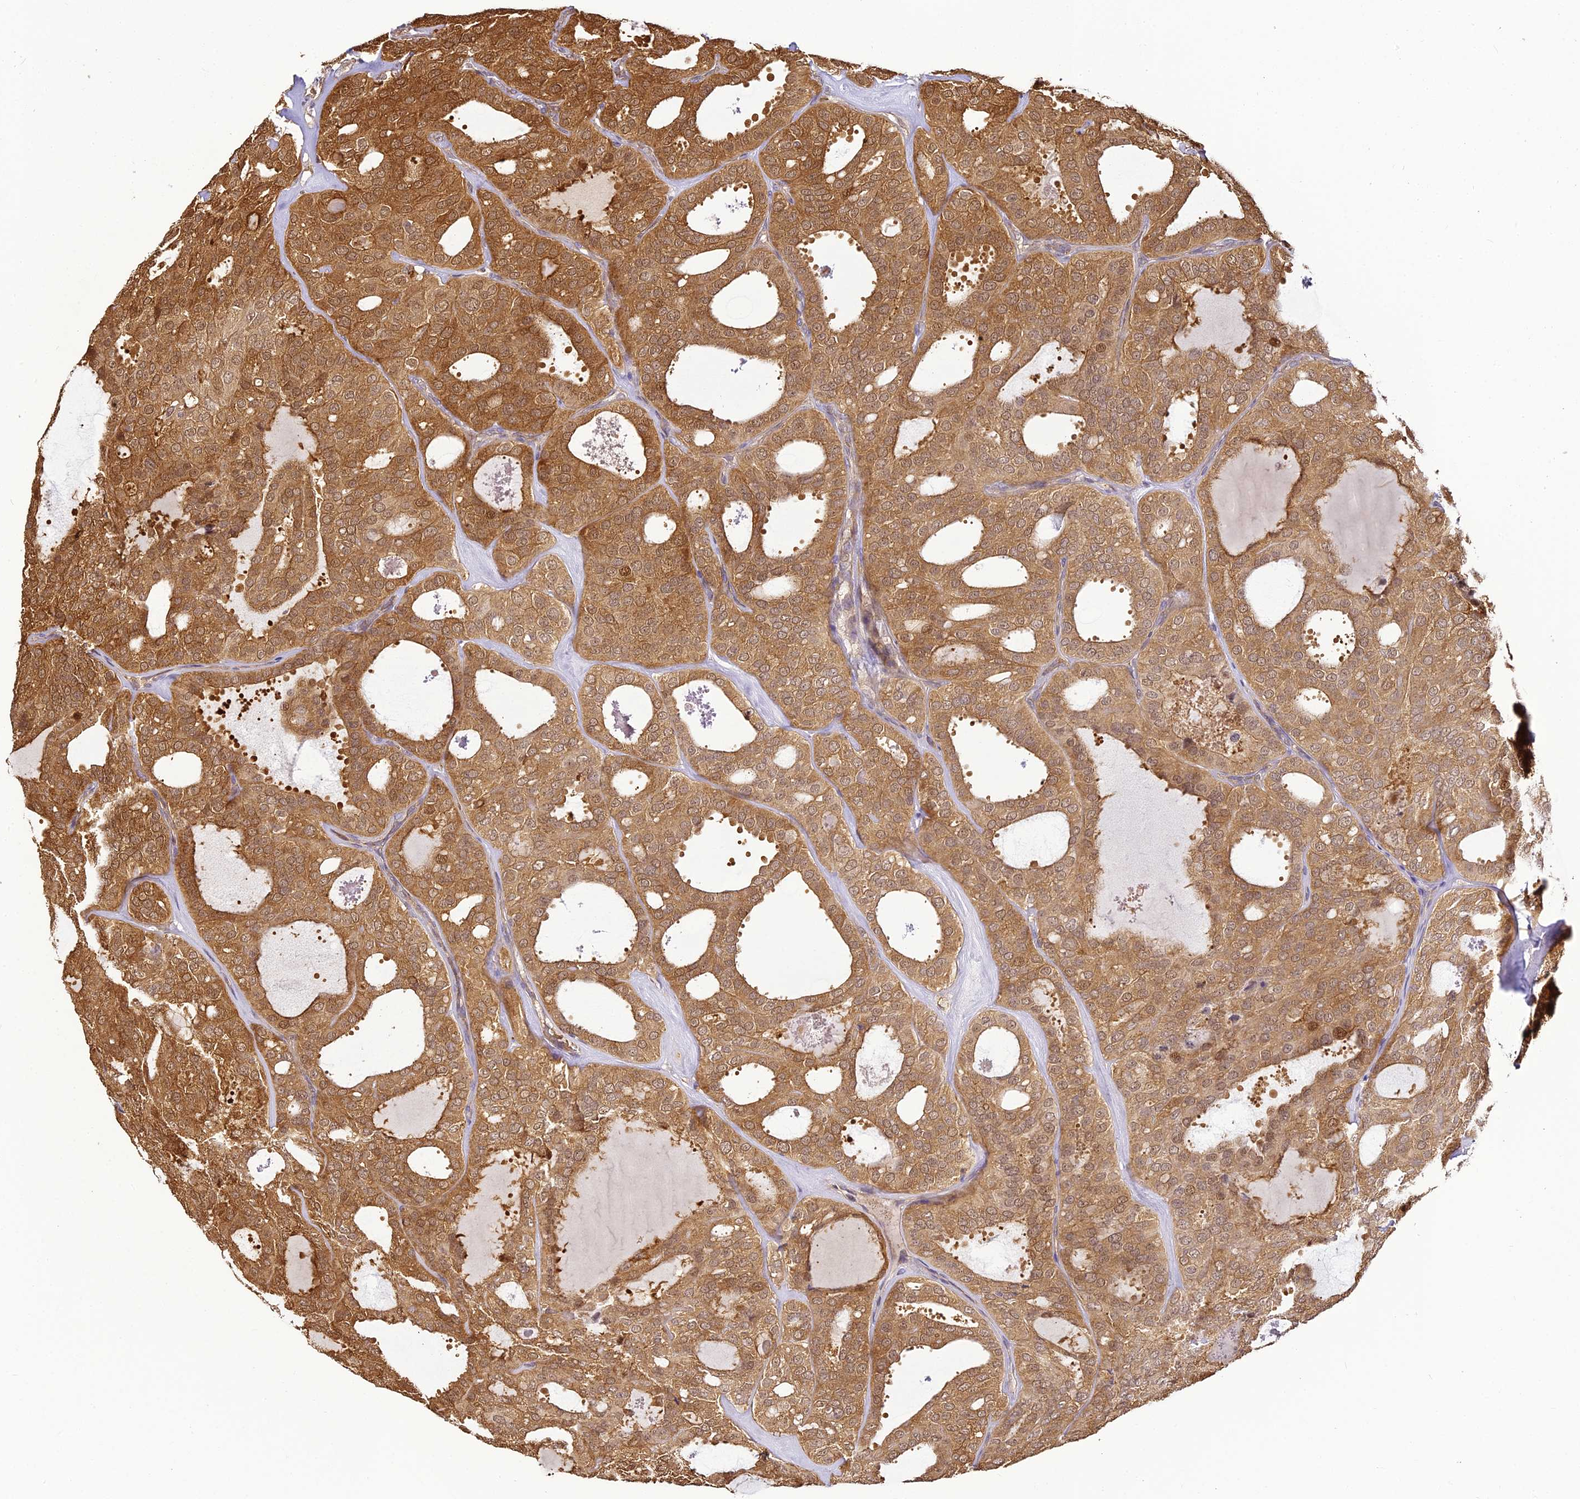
{"staining": {"intensity": "moderate", "quantity": ">75%", "location": "cytoplasmic/membranous"}, "tissue": "thyroid cancer", "cell_type": "Tumor cells", "image_type": "cancer", "snomed": [{"axis": "morphology", "description": "Follicular adenoma carcinoma, NOS"}, {"axis": "topography", "description": "Thyroid gland"}], "caption": "The immunohistochemical stain labels moderate cytoplasmic/membranous staining in tumor cells of thyroid follicular adenoma carcinoma tissue.", "gene": "BCDIN3D", "patient": {"sex": "male", "age": 75}}